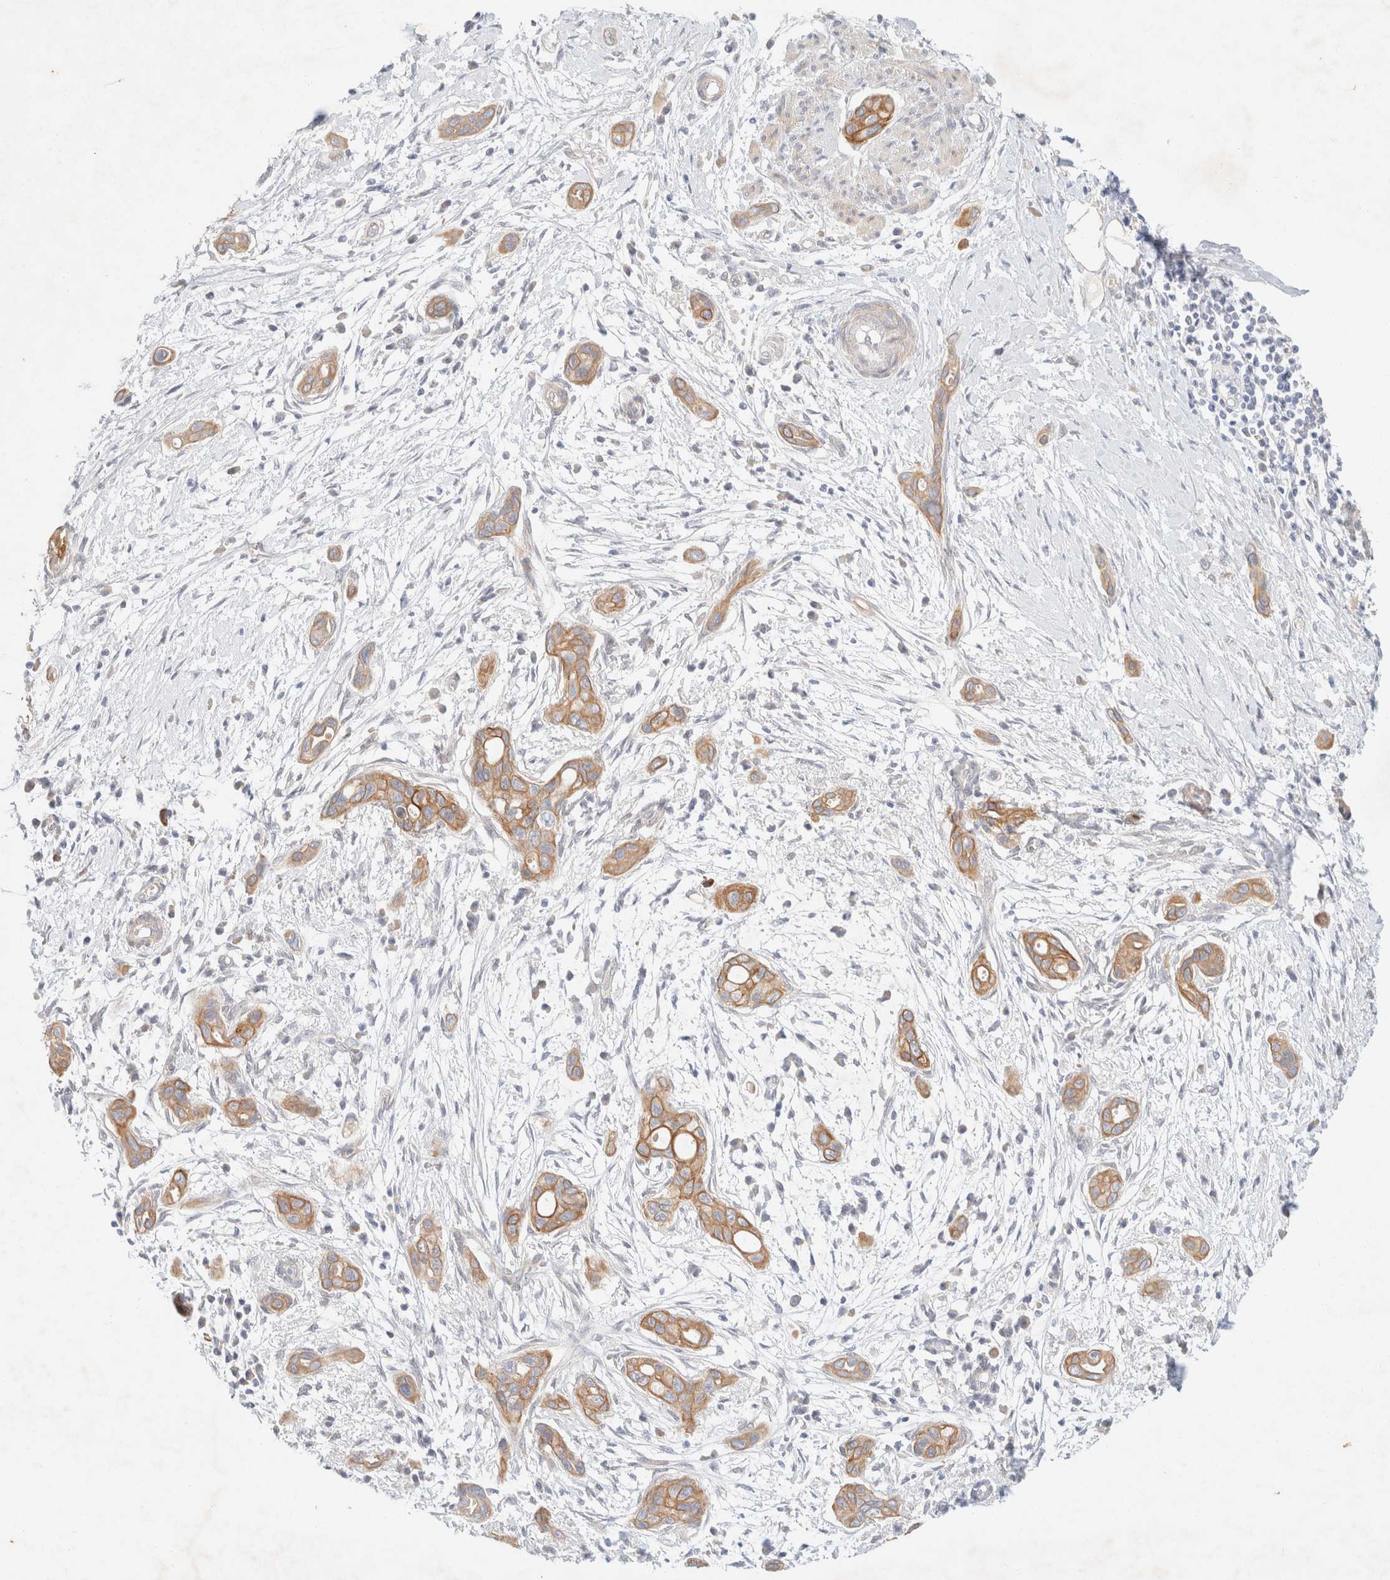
{"staining": {"intensity": "moderate", "quantity": ">75%", "location": "cytoplasmic/membranous"}, "tissue": "pancreatic cancer", "cell_type": "Tumor cells", "image_type": "cancer", "snomed": [{"axis": "morphology", "description": "Adenocarcinoma, NOS"}, {"axis": "topography", "description": "Pancreas"}], "caption": "Immunohistochemical staining of pancreatic cancer (adenocarcinoma) exhibits medium levels of moderate cytoplasmic/membranous protein staining in approximately >75% of tumor cells.", "gene": "CSNK1E", "patient": {"sex": "male", "age": 59}}